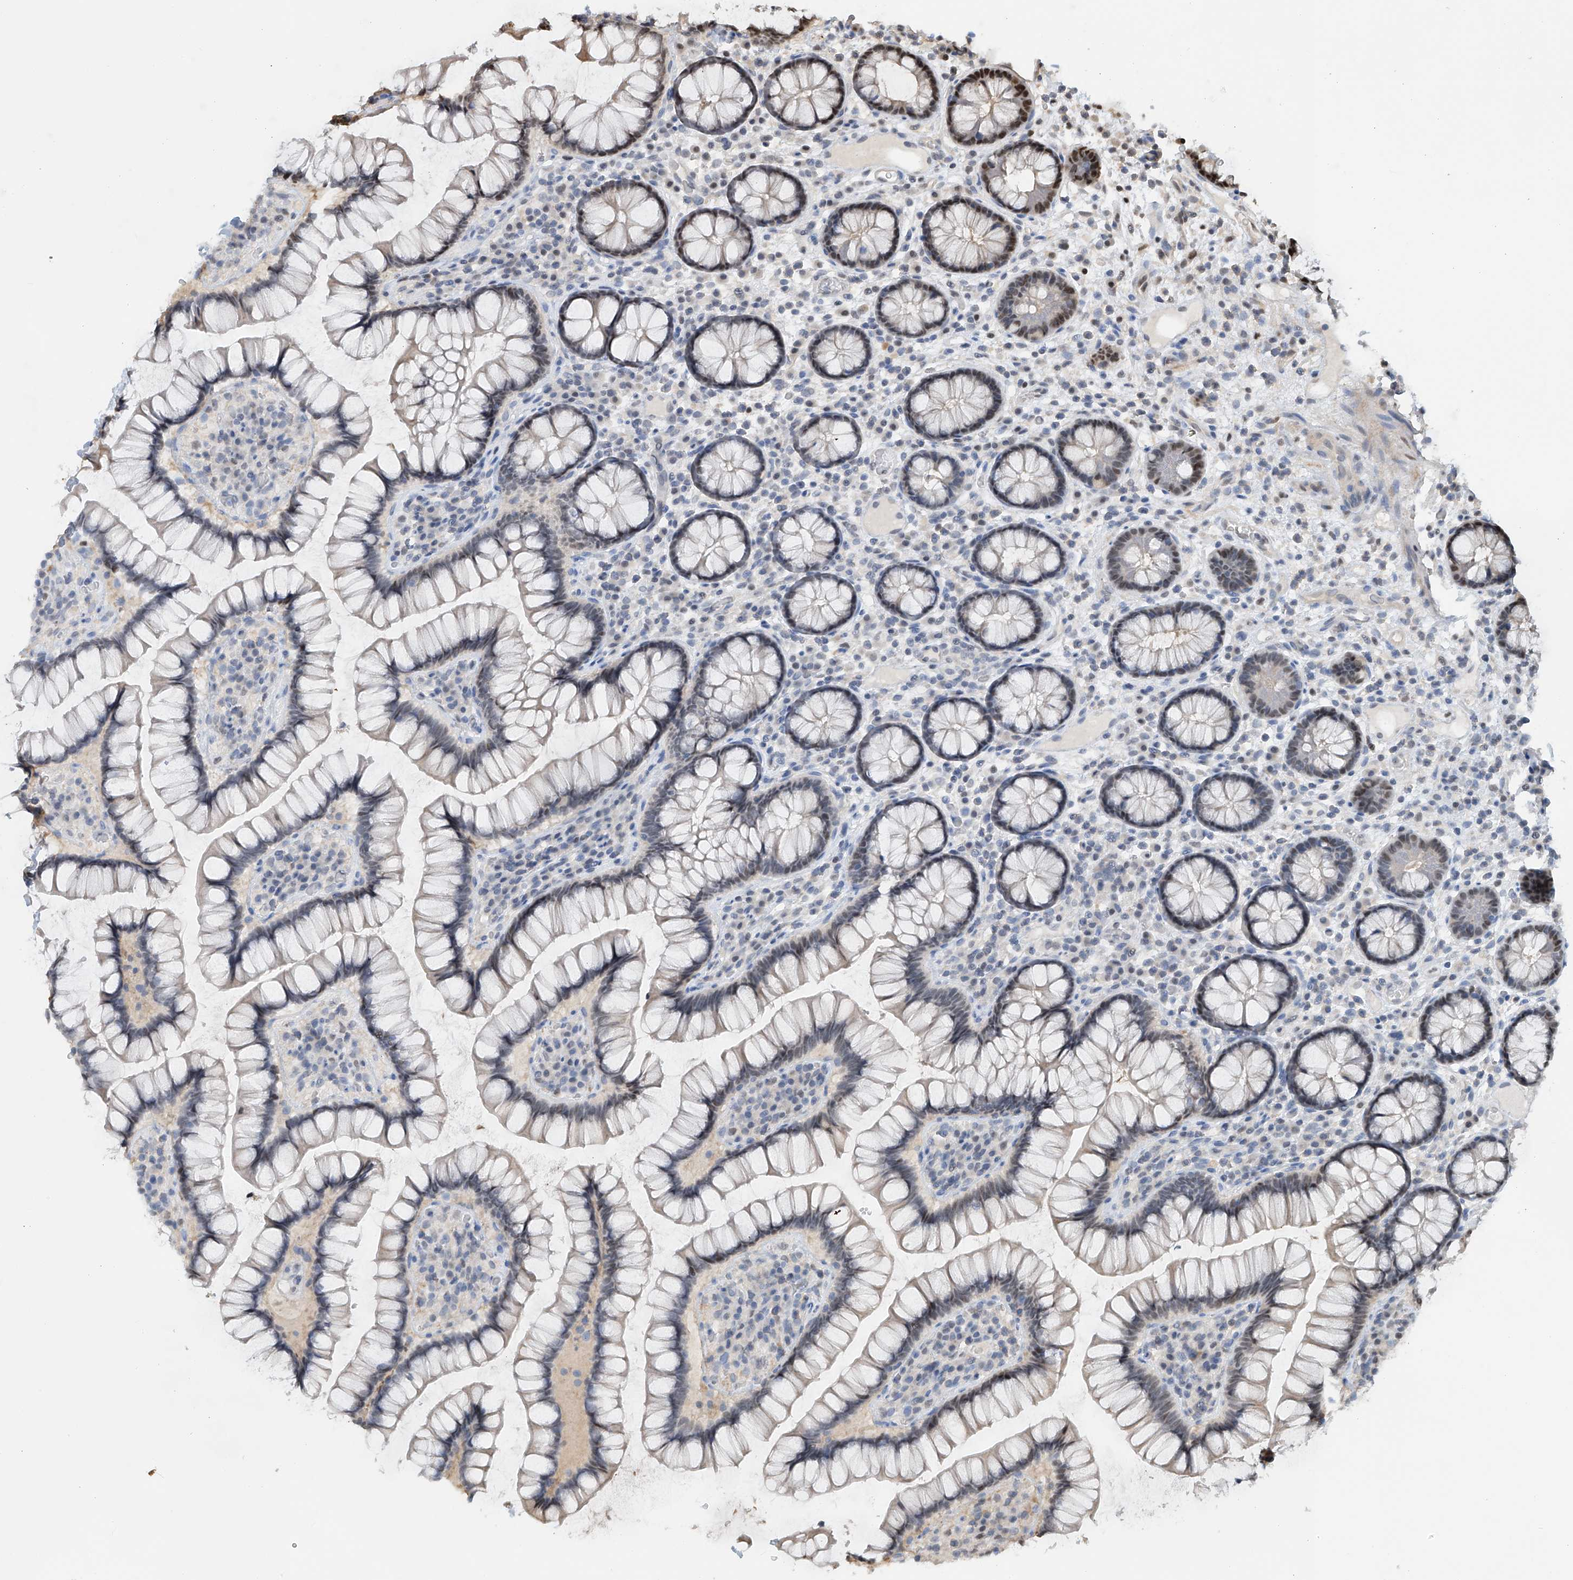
{"staining": {"intensity": "negative", "quantity": "none", "location": "none"}, "tissue": "colon", "cell_type": "Endothelial cells", "image_type": "normal", "snomed": [{"axis": "morphology", "description": "Normal tissue, NOS"}, {"axis": "topography", "description": "Colon"}], "caption": "A high-resolution photomicrograph shows immunohistochemistry (IHC) staining of benign colon, which displays no significant positivity in endothelial cells.", "gene": "PMM1", "patient": {"sex": "female", "age": 79}}